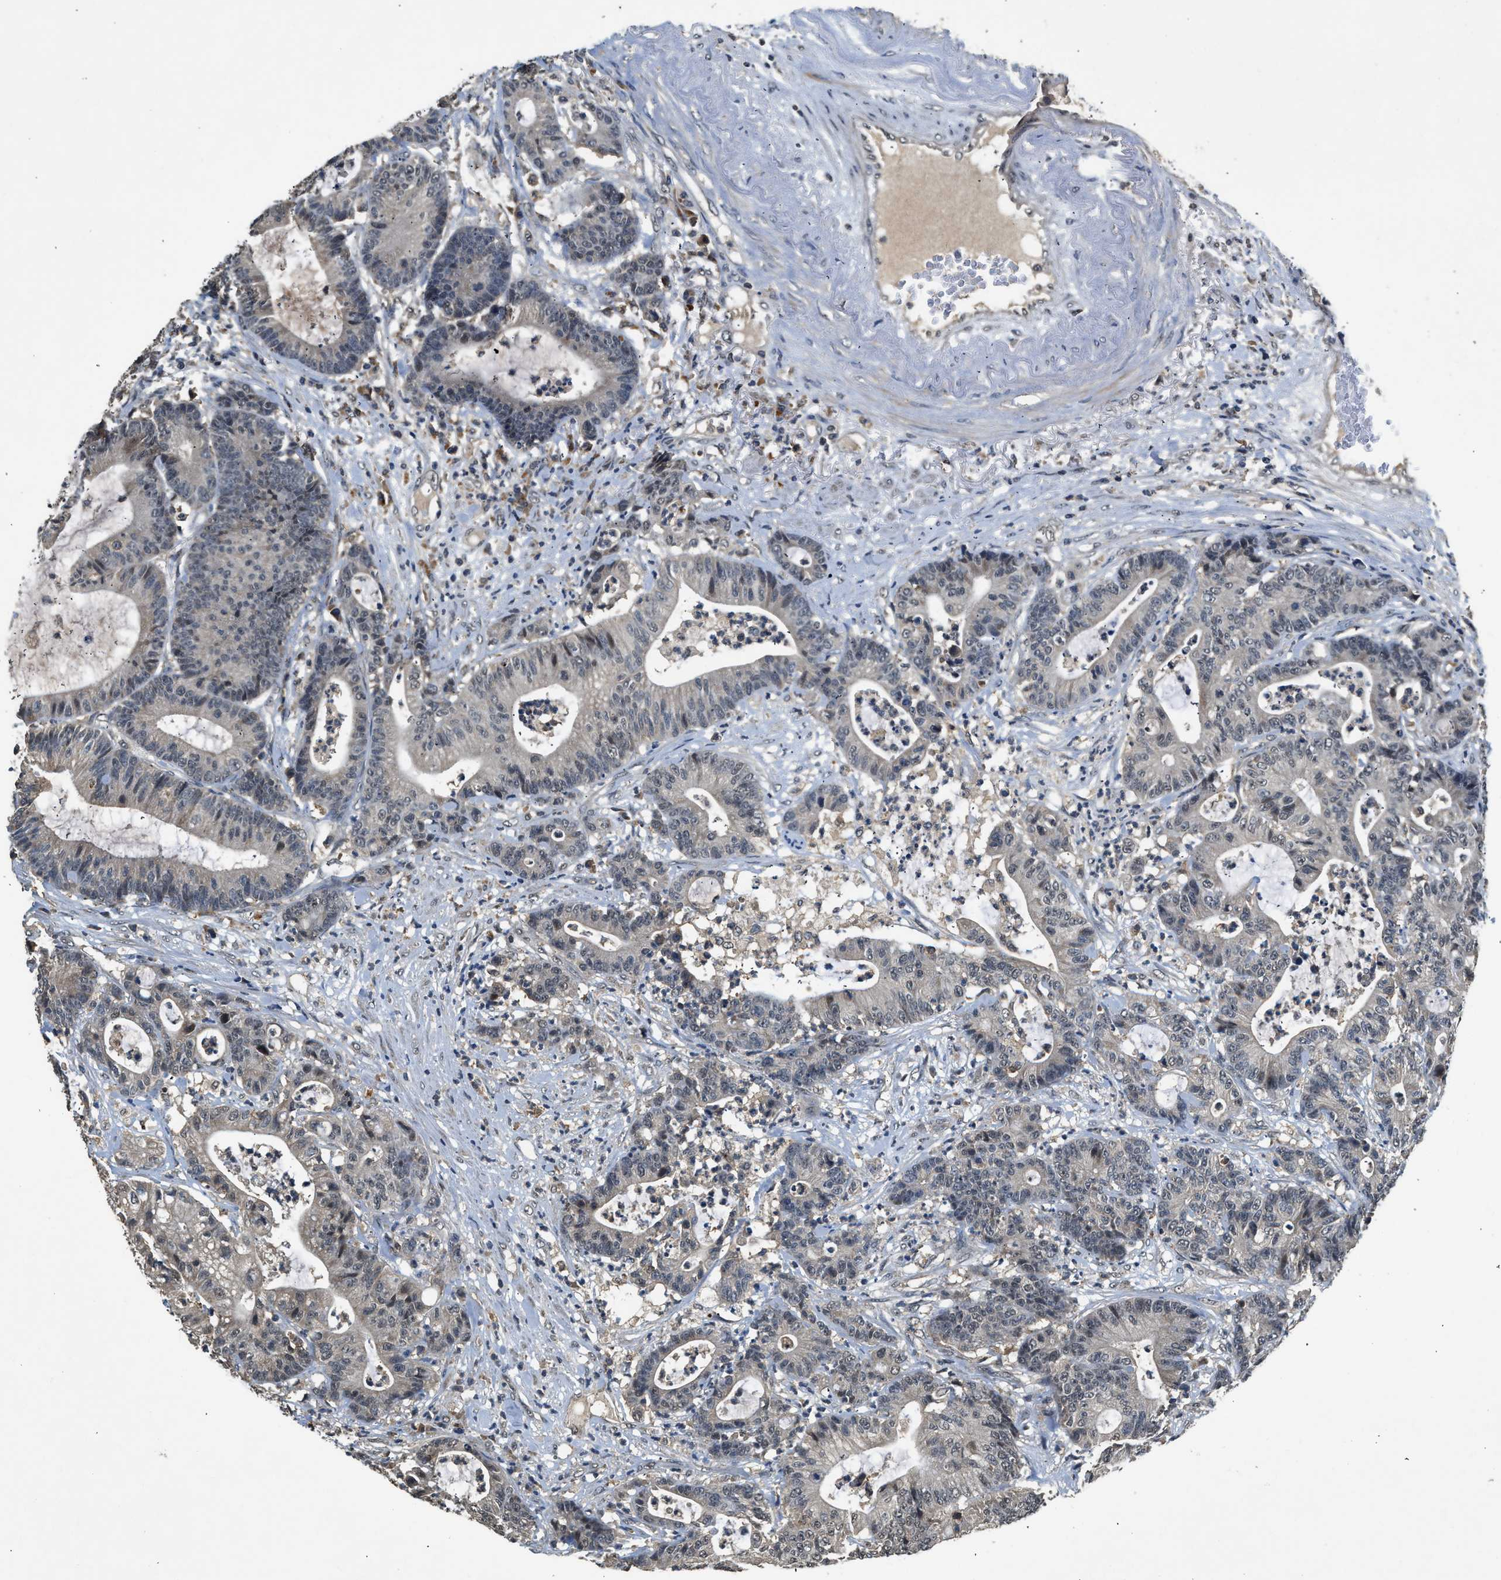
{"staining": {"intensity": "negative", "quantity": "none", "location": "none"}, "tissue": "colorectal cancer", "cell_type": "Tumor cells", "image_type": "cancer", "snomed": [{"axis": "morphology", "description": "Adenocarcinoma, NOS"}, {"axis": "topography", "description": "Colon"}], "caption": "This is an immunohistochemistry (IHC) micrograph of human adenocarcinoma (colorectal). There is no staining in tumor cells.", "gene": "SLC15A4", "patient": {"sex": "female", "age": 84}}